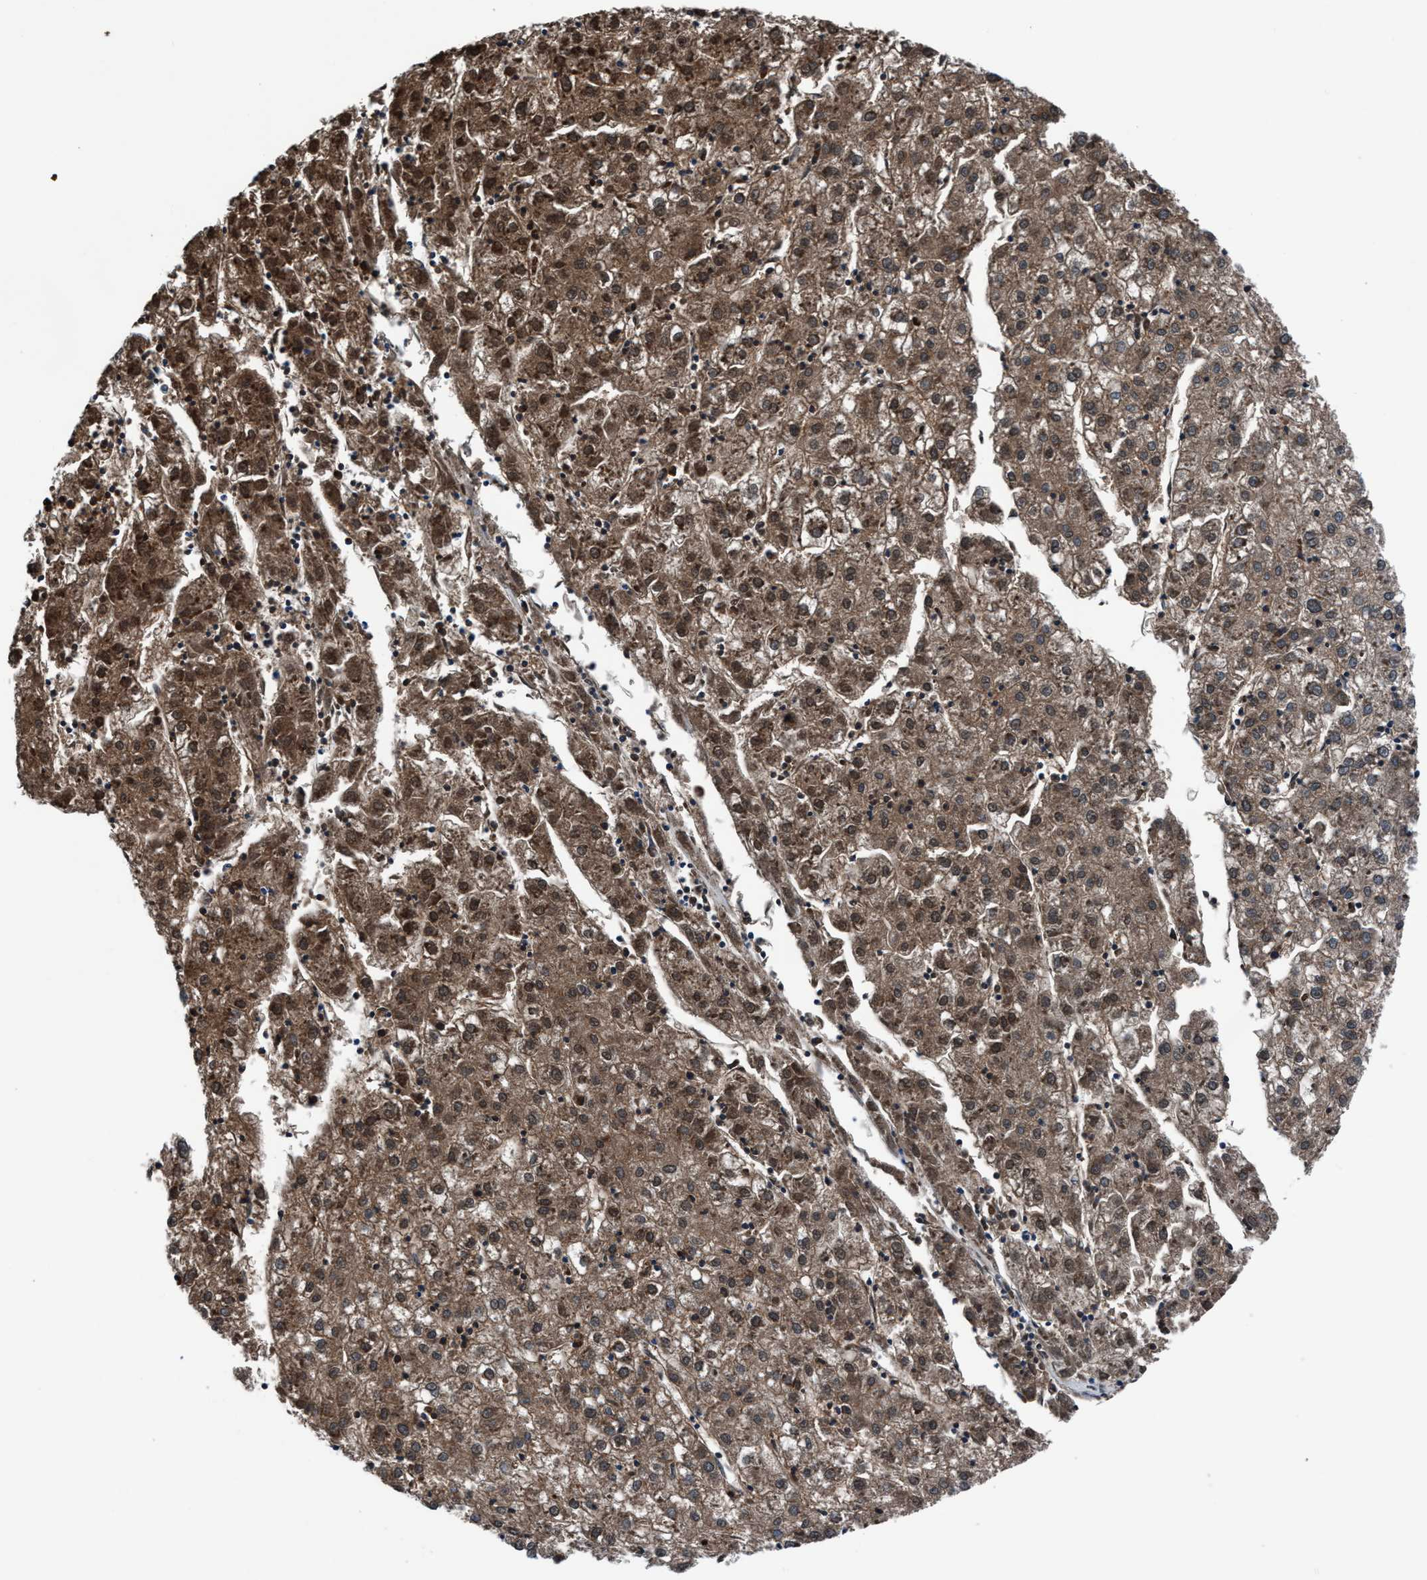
{"staining": {"intensity": "moderate", "quantity": ">75%", "location": "cytoplasmic/membranous,nuclear"}, "tissue": "liver cancer", "cell_type": "Tumor cells", "image_type": "cancer", "snomed": [{"axis": "morphology", "description": "Carcinoma, Hepatocellular, NOS"}, {"axis": "topography", "description": "Liver"}], "caption": "Liver cancer was stained to show a protein in brown. There is medium levels of moderate cytoplasmic/membranous and nuclear positivity in about >75% of tumor cells. (DAB IHC with brightfield microscopy, high magnification).", "gene": "TMEM94", "patient": {"sex": "male", "age": 72}}